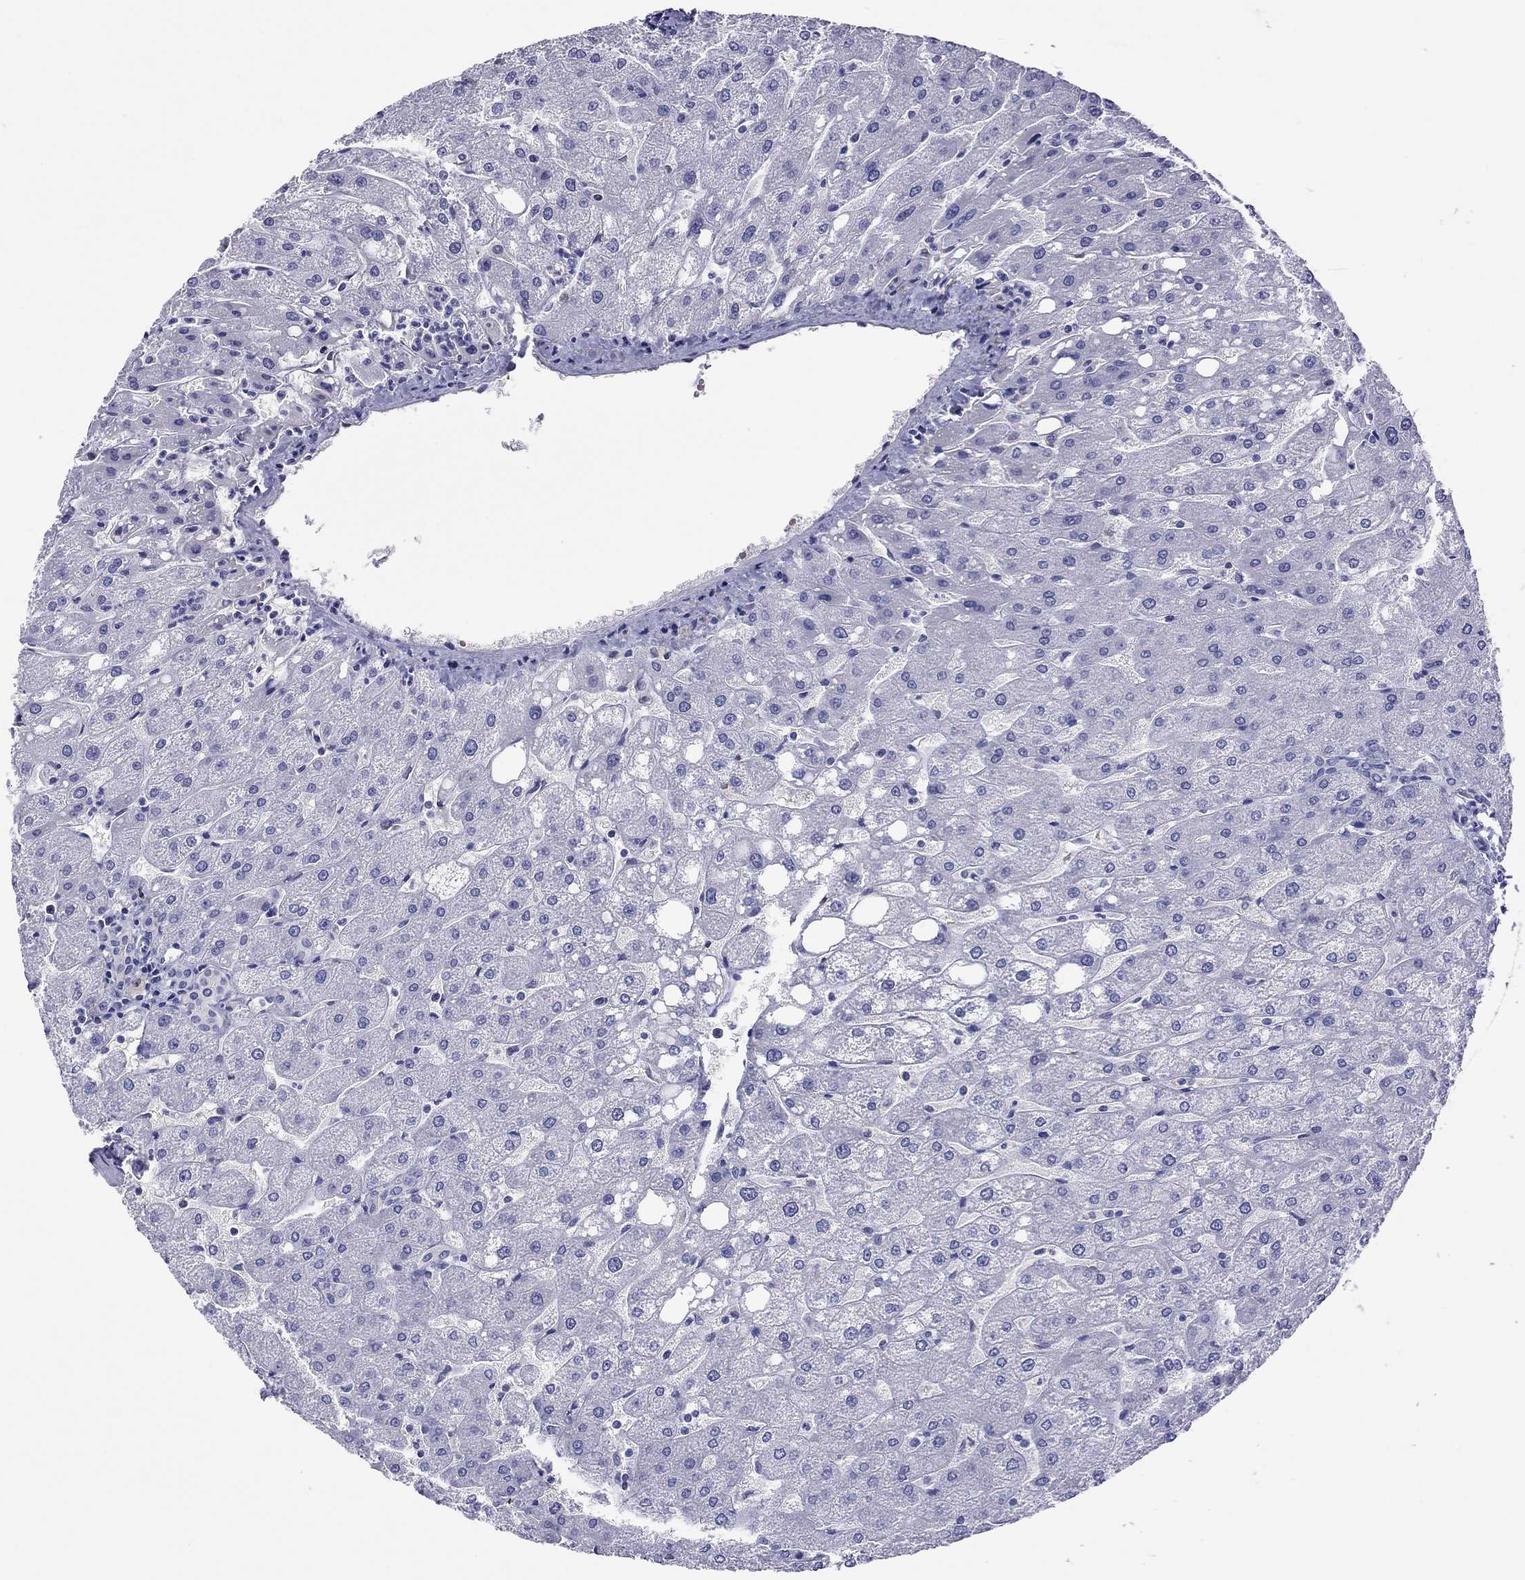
{"staining": {"intensity": "negative", "quantity": "none", "location": "none"}, "tissue": "liver", "cell_type": "Cholangiocytes", "image_type": "normal", "snomed": [{"axis": "morphology", "description": "Normal tissue, NOS"}, {"axis": "topography", "description": "Liver"}], "caption": "Cholangiocytes show no significant positivity in benign liver. (Stains: DAB (3,3'-diaminobenzidine) immunohistochemistry with hematoxylin counter stain, Microscopy: brightfield microscopy at high magnification).", "gene": "PTPRN", "patient": {"sex": "male", "age": 67}}